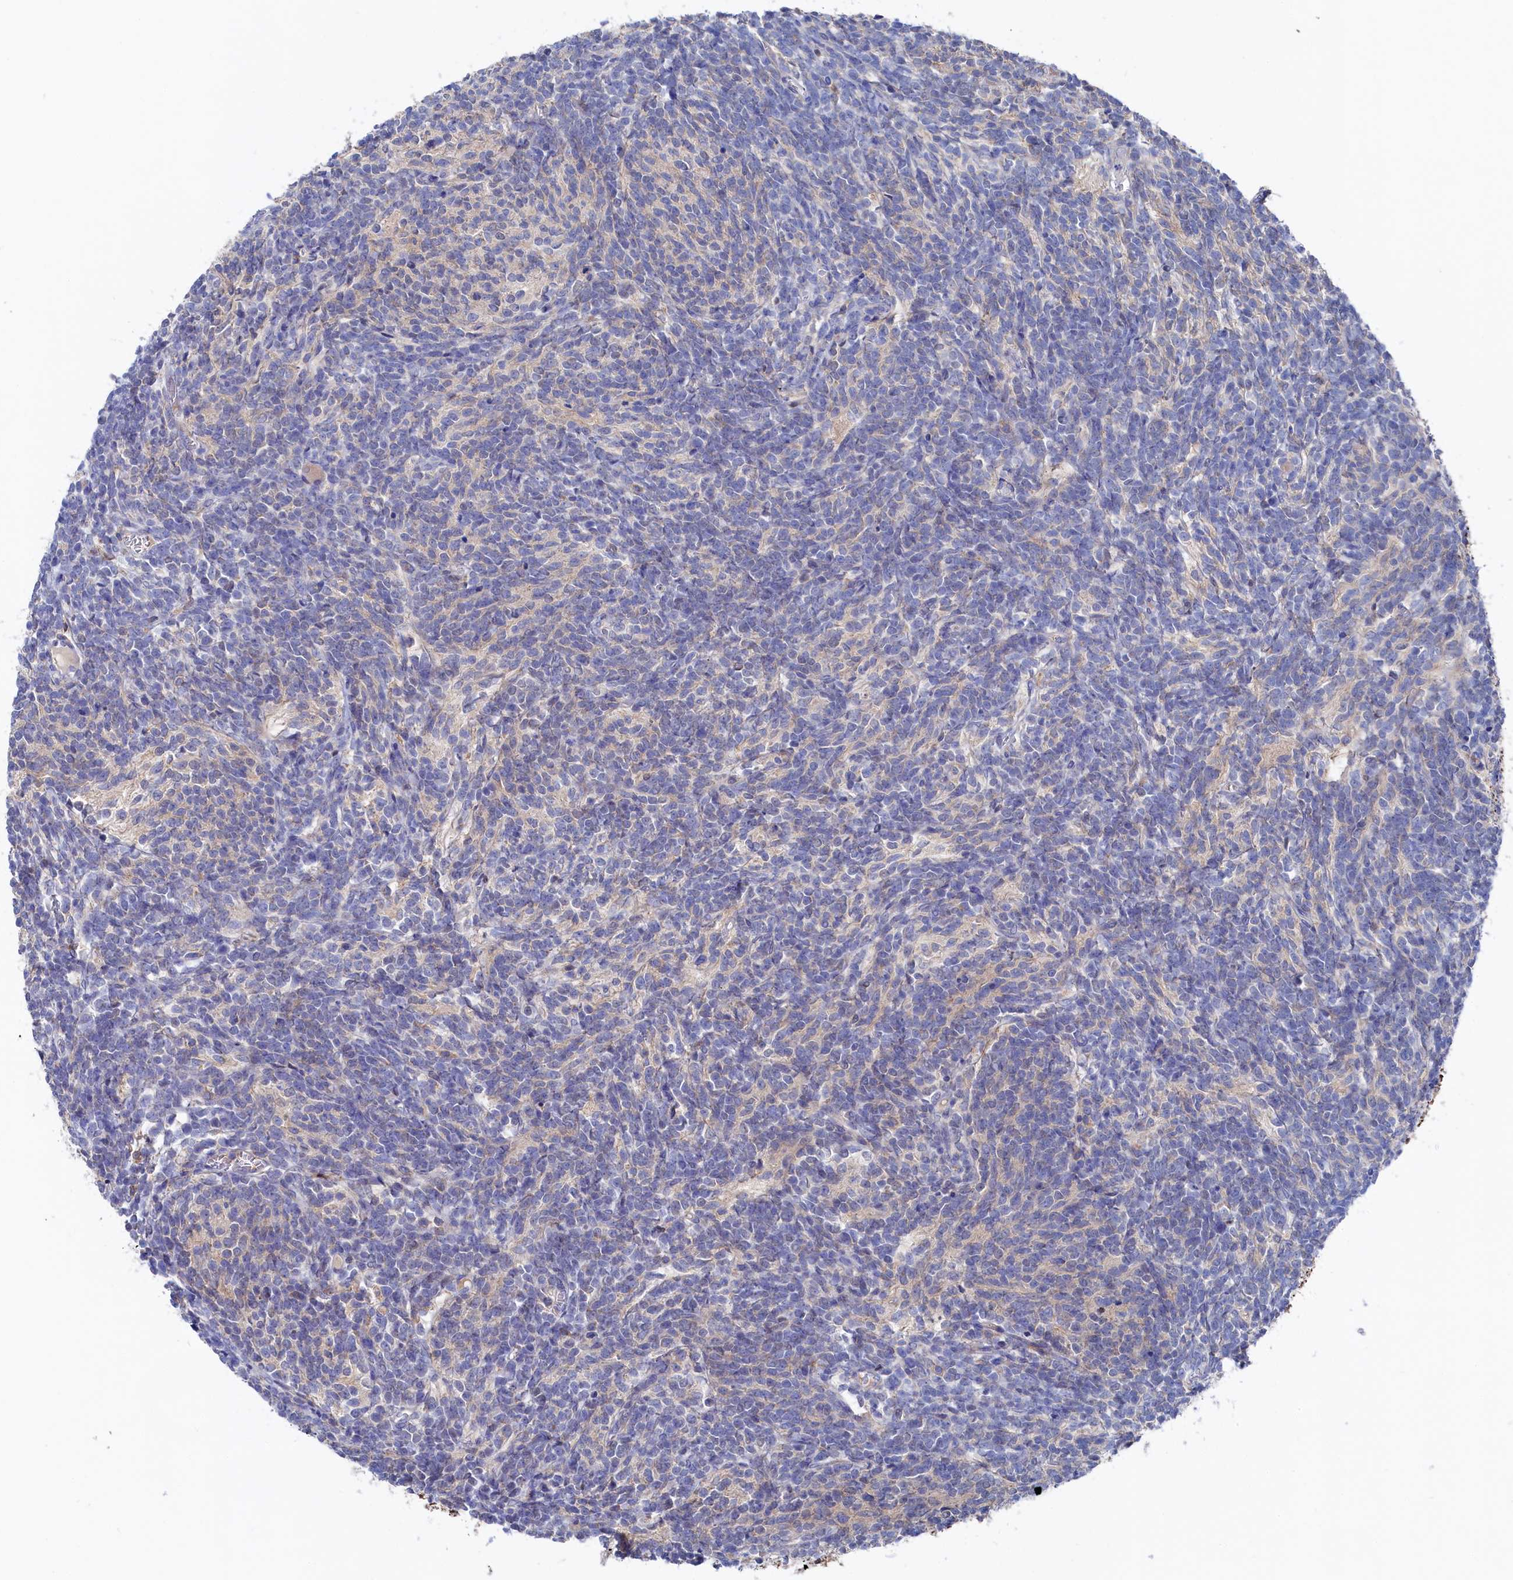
{"staining": {"intensity": "negative", "quantity": "none", "location": "none"}, "tissue": "glioma", "cell_type": "Tumor cells", "image_type": "cancer", "snomed": [{"axis": "morphology", "description": "Glioma, malignant, Low grade"}, {"axis": "topography", "description": "Brain"}], "caption": "IHC histopathology image of neoplastic tissue: glioma stained with DAB demonstrates no significant protein expression in tumor cells. (DAB (3,3'-diaminobenzidine) immunohistochemistry with hematoxylin counter stain).", "gene": "C12orf73", "patient": {"sex": "female", "age": 1}}